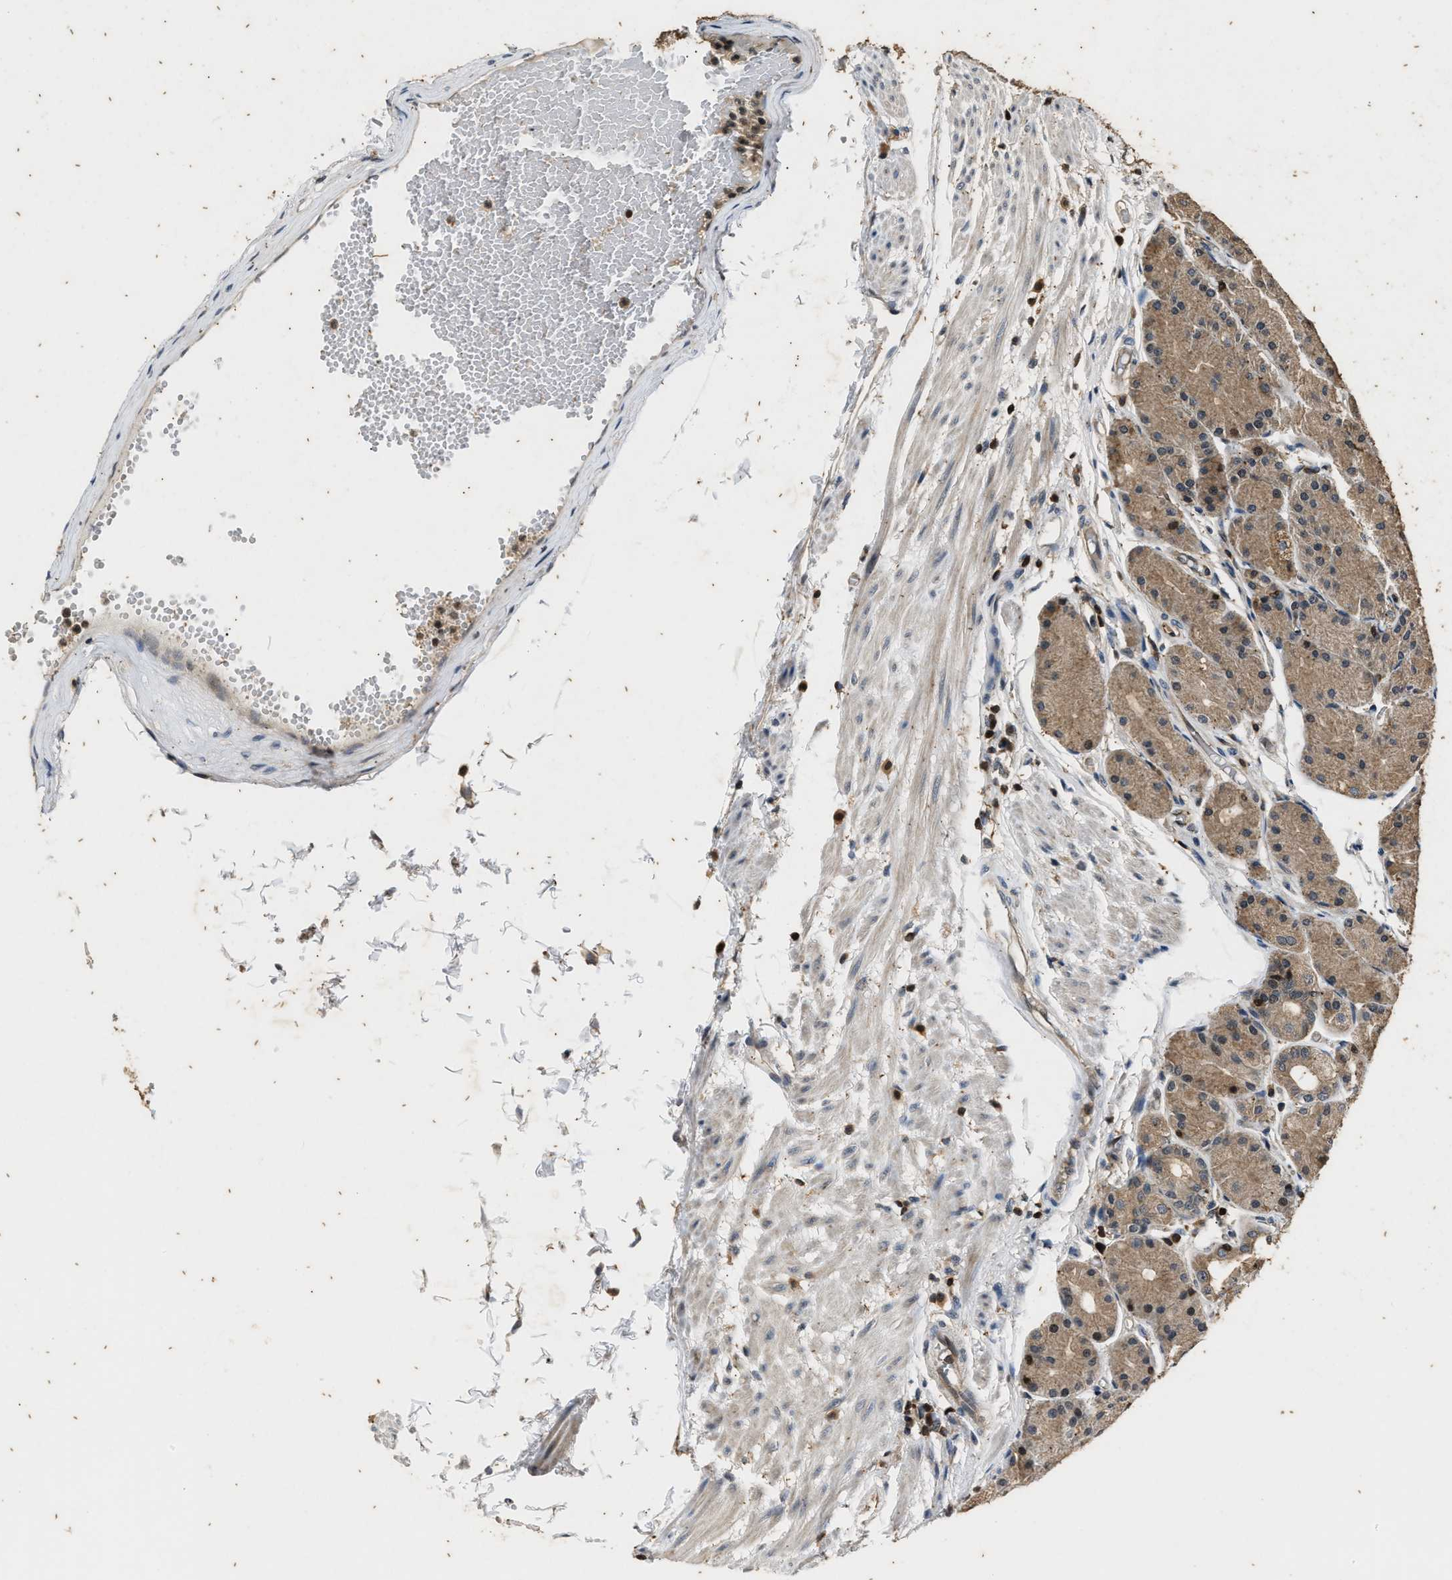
{"staining": {"intensity": "weak", "quantity": ">75%", "location": "cytoplasmic/membranous"}, "tissue": "stomach", "cell_type": "Glandular cells", "image_type": "normal", "snomed": [{"axis": "morphology", "description": "Normal tissue, NOS"}, {"axis": "topography", "description": "Stomach, upper"}], "caption": "Immunohistochemical staining of normal stomach demonstrates >75% levels of weak cytoplasmic/membranous protein staining in approximately >75% of glandular cells. (Brightfield microscopy of DAB IHC at high magnification).", "gene": "PTPN7", "patient": {"sex": "male", "age": 72}}